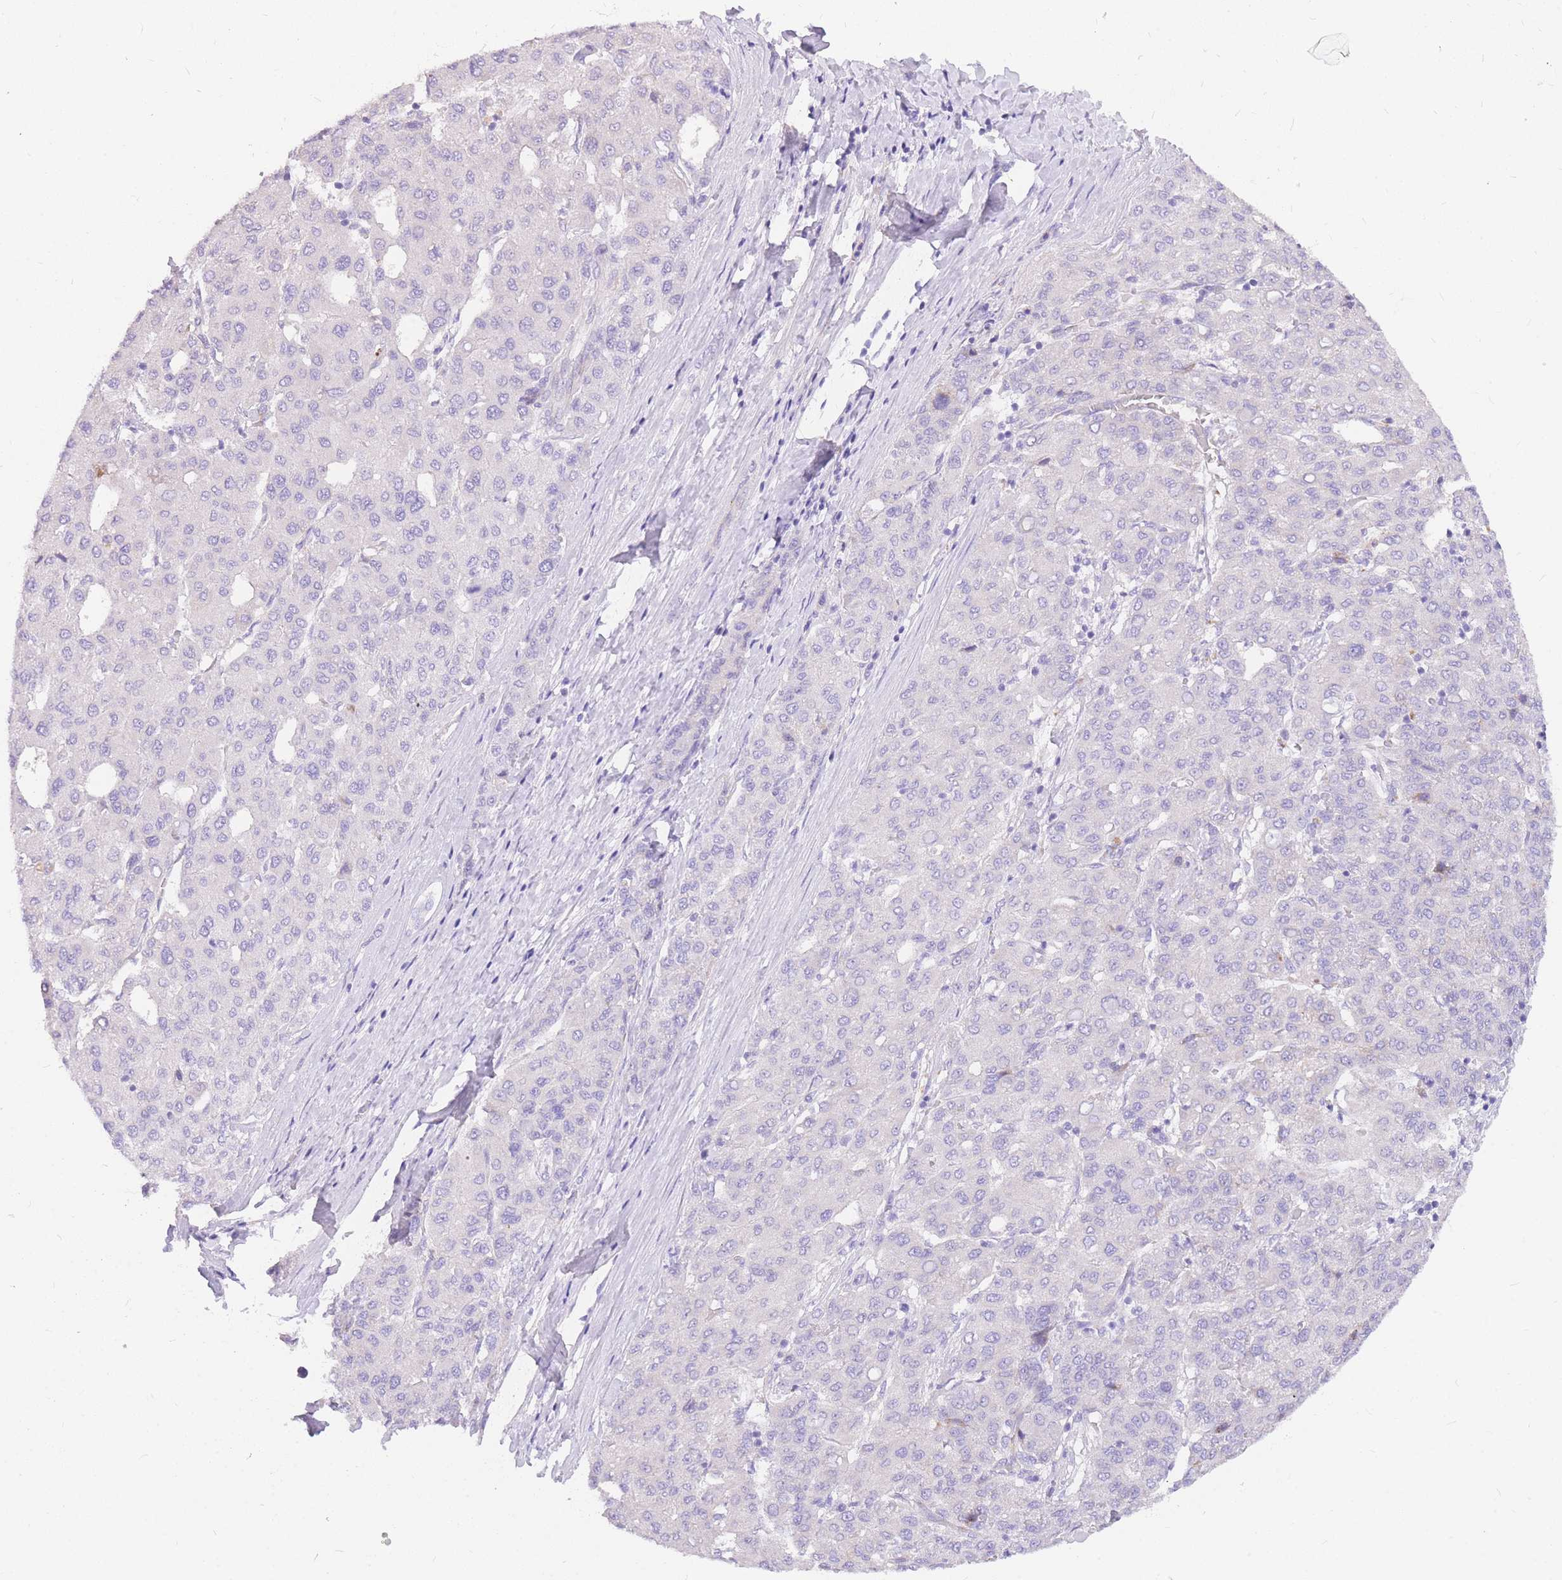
{"staining": {"intensity": "negative", "quantity": "none", "location": "none"}, "tissue": "liver cancer", "cell_type": "Tumor cells", "image_type": "cancer", "snomed": [{"axis": "morphology", "description": "Carcinoma, Hepatocellular, NOS"}, {"axis": "topography", "description": "Liver"}], "caption": "Immunohistochemistry micrograph of liver cancer stained for a protein (brown), which exhibits no positivity in tumor cells.", "gene": "UPK1A", "patient": {"sex": "male", "age": 65}}